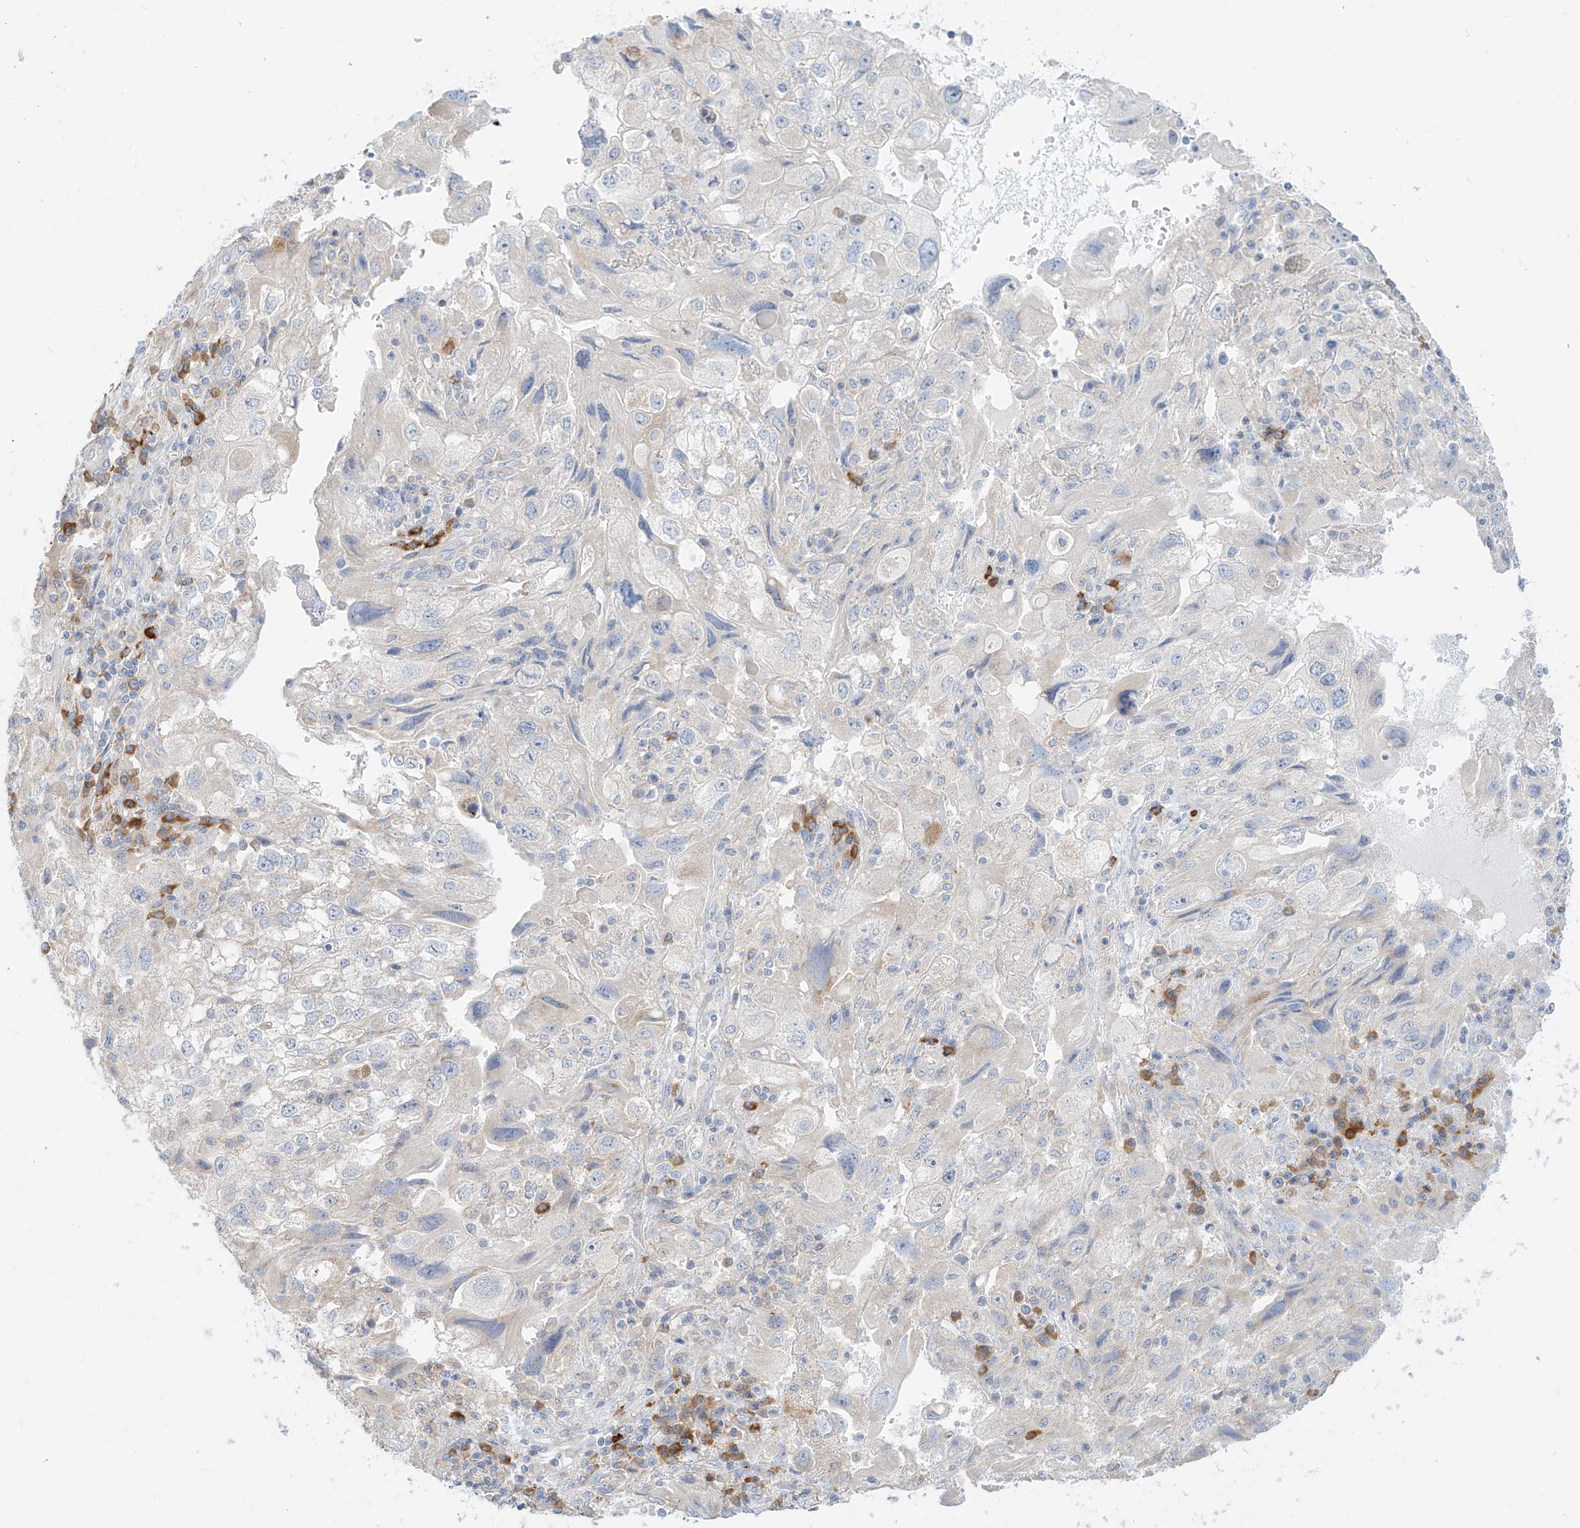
{"staining": {"intensity": "negative", "quantity": "none", "location": "none"}, "tissue": "endometrial cancer", "cell_type": "Tumor cells", "image_type": "cancer", "snomed": [{"axis": "morphology", "description": "Adenocarcinoma, NOS"}, {"axis": "topography", "description": "Endometrium"}], "caption": "DAB (3,3'-diaminobenzidine) immunohistochemical staining of endometrial cancer (adenocarcinoma) displays no significant staining in tumor cells.", "gene": "SYTL3", "patient": {"sex": "female", "age": 49}}